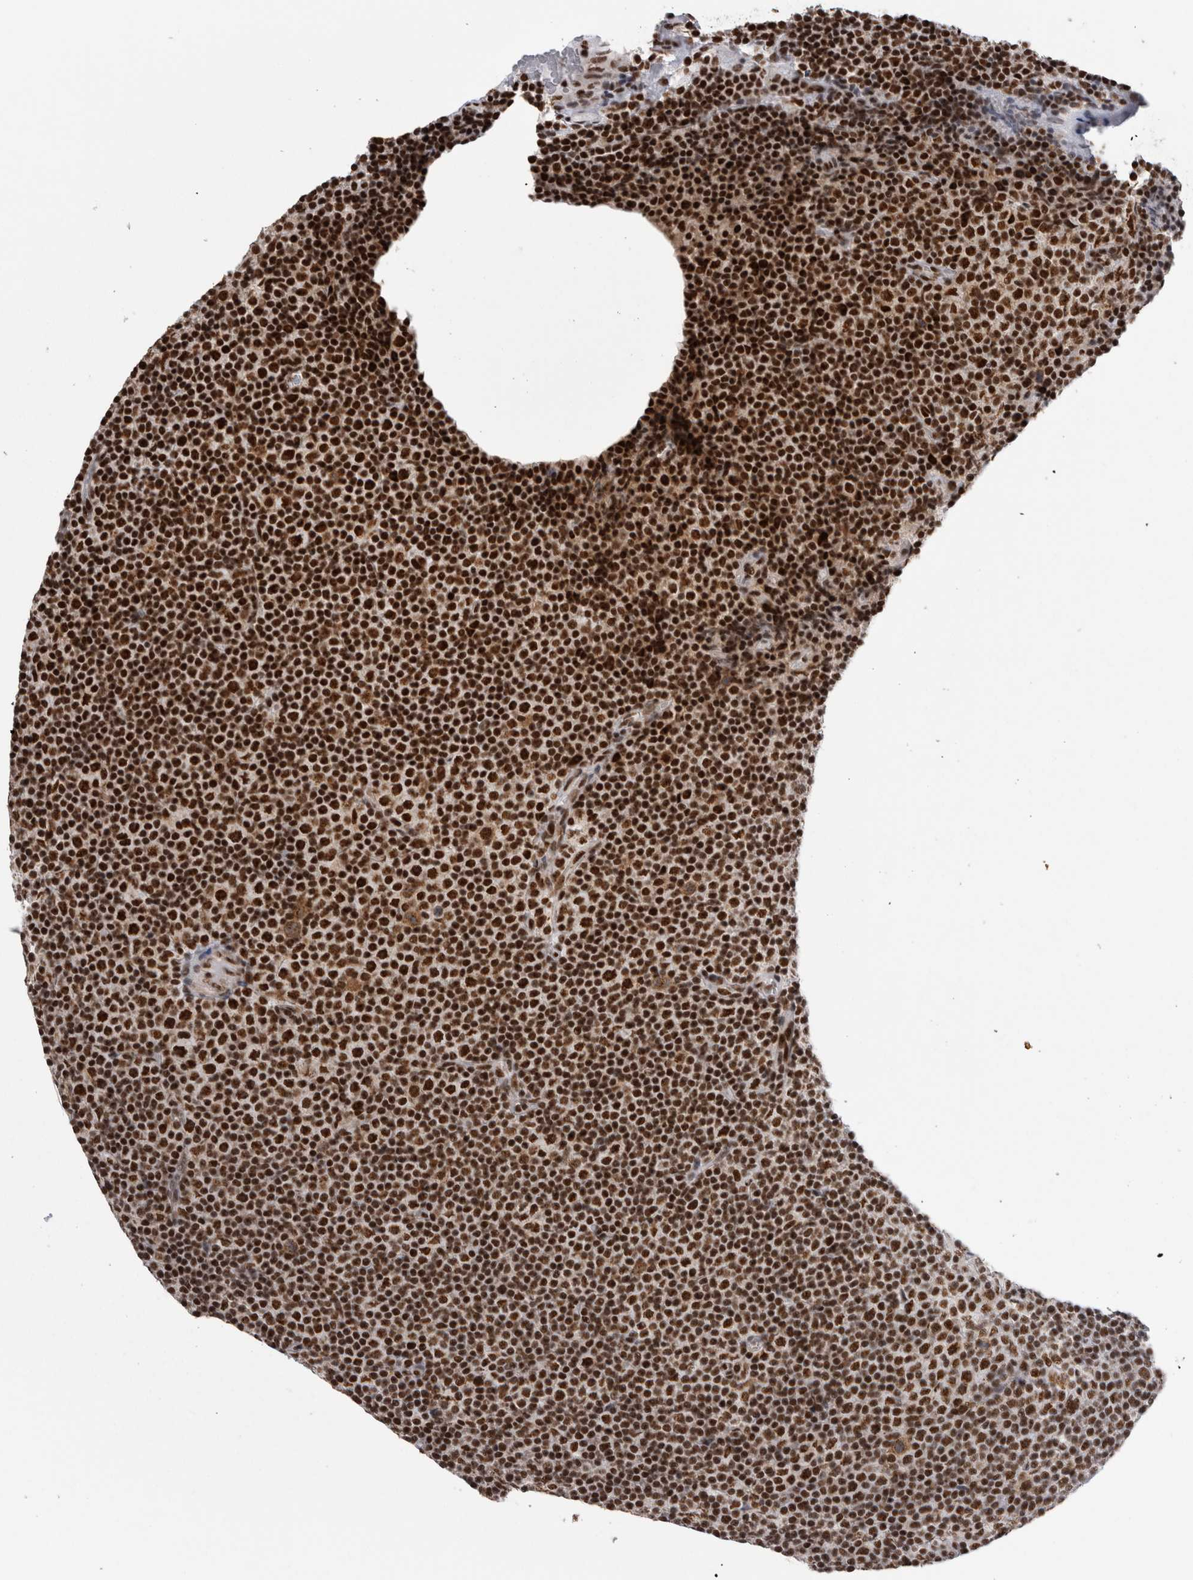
{"staining": {"intensity": "strong", "quantity": ">75%", "location": "nuclear"}, "tissue": "lymphoma", "cell_type": "Tumor cells", "image_type": "cancer", "snomed": [{"axis": "morphology", "description": "Malignant lymphoma, non-Hodgkin's type, Low grade"}, {"axis": "topography", "description": "Lymph node"}], "caption": "Immunohistochemistry (IHC) image of human lymphoma stained for a protein (brown), which displays high levels of strong nuclear staining in approximately >75% of tumor cells.", "gene": "CDK11A", "patient": {"sex": "female", "age": 67}}